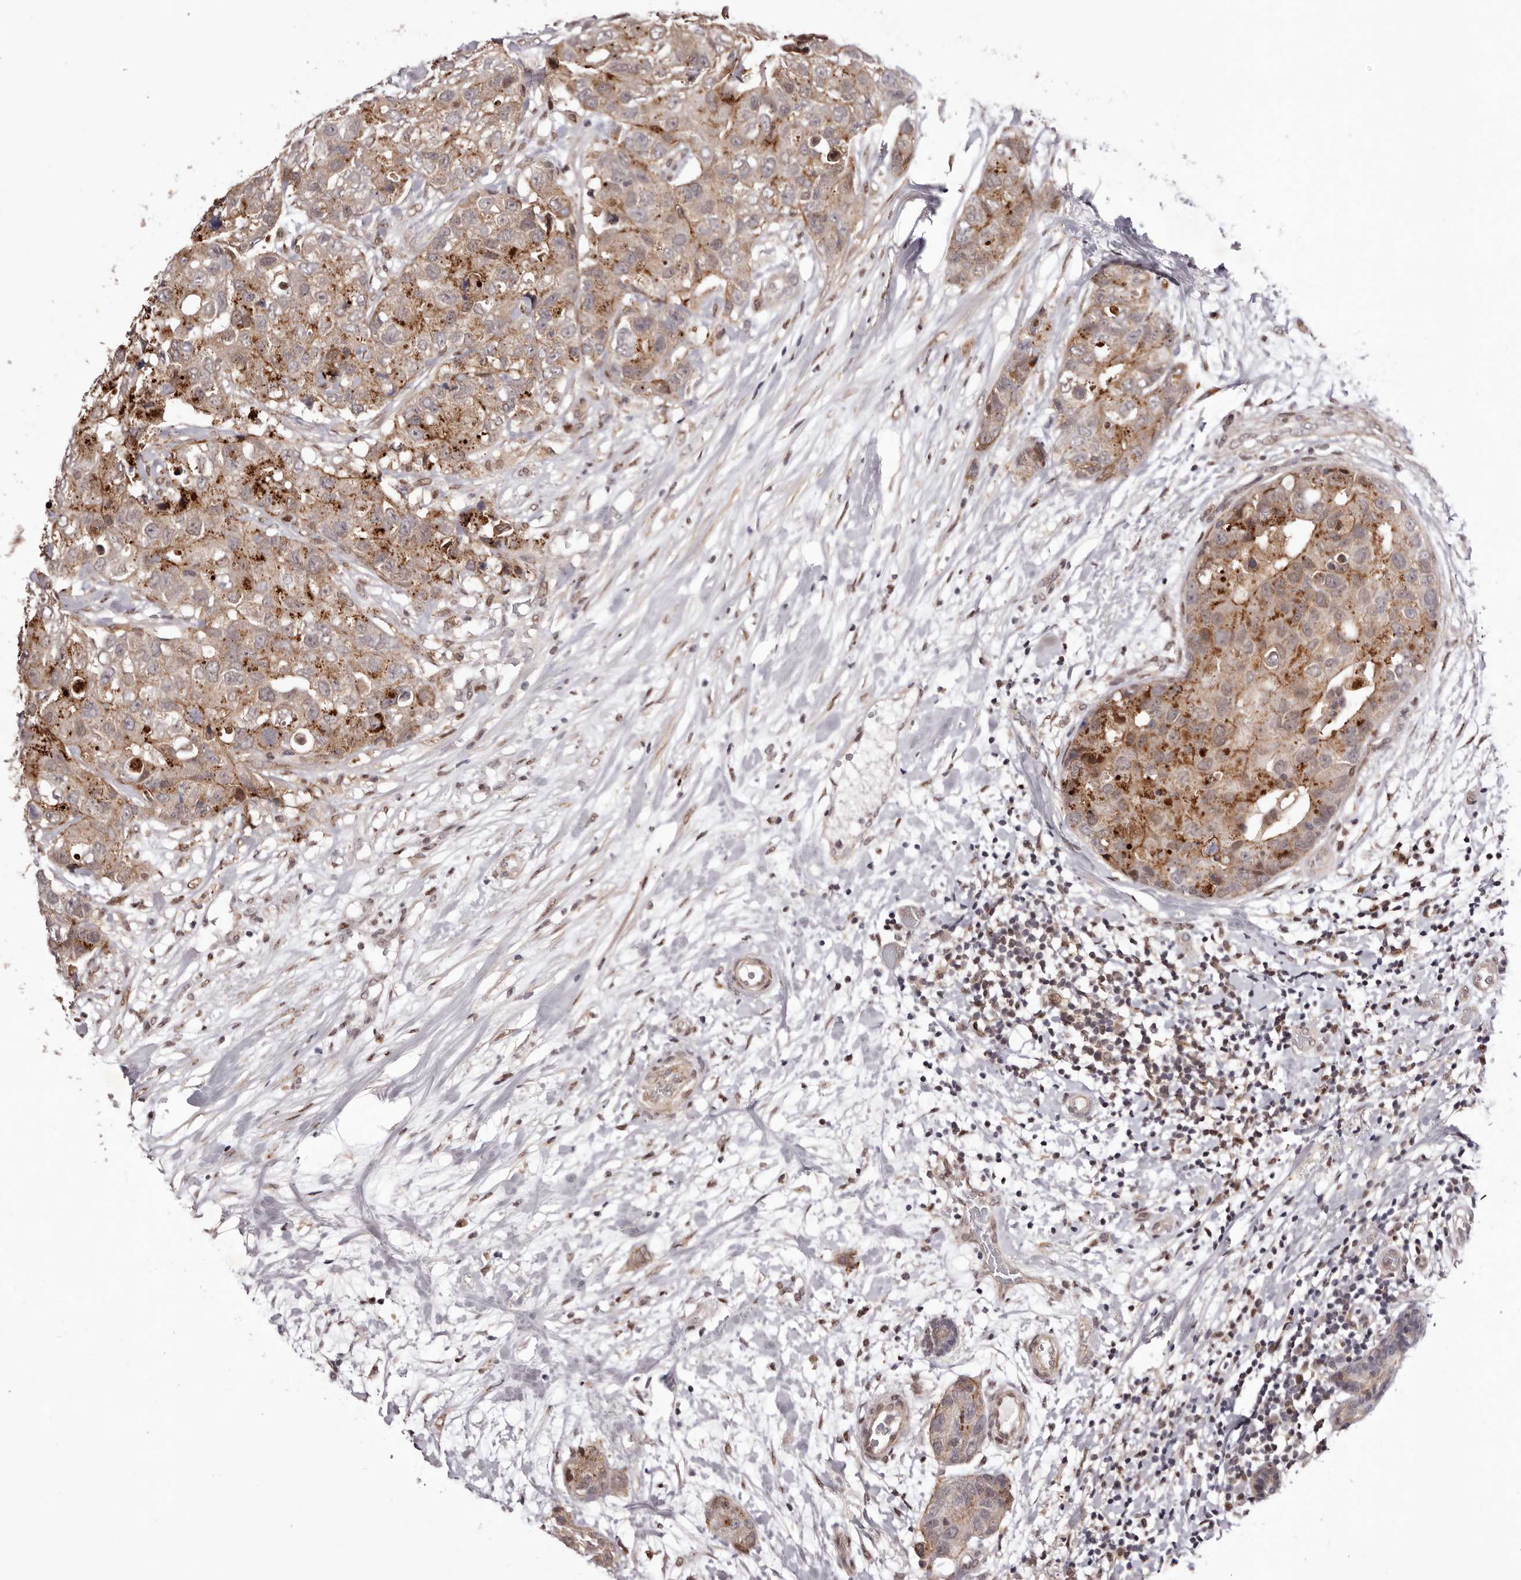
{"staining": {"intensity": "moderate", "quantity": ">75%", "location": "cytoplasmic/membranous,nuclear"}, "tissue": "breast cancer", "cell_type": "Tumor cells", "image_type": "cancer", "snomed": [{"axis": "morphology", "description": "Duct carcinoma"}, {"axis": "topography", "description": "Breast"}], "caption": "Tumor cells display medium levels of moderate cytoplasmic/membranous and nuclear staining in about >75% of cells in human breast cancer.", "gene": "FBXO5", "patient": {"sex": "female", "age": 62}}